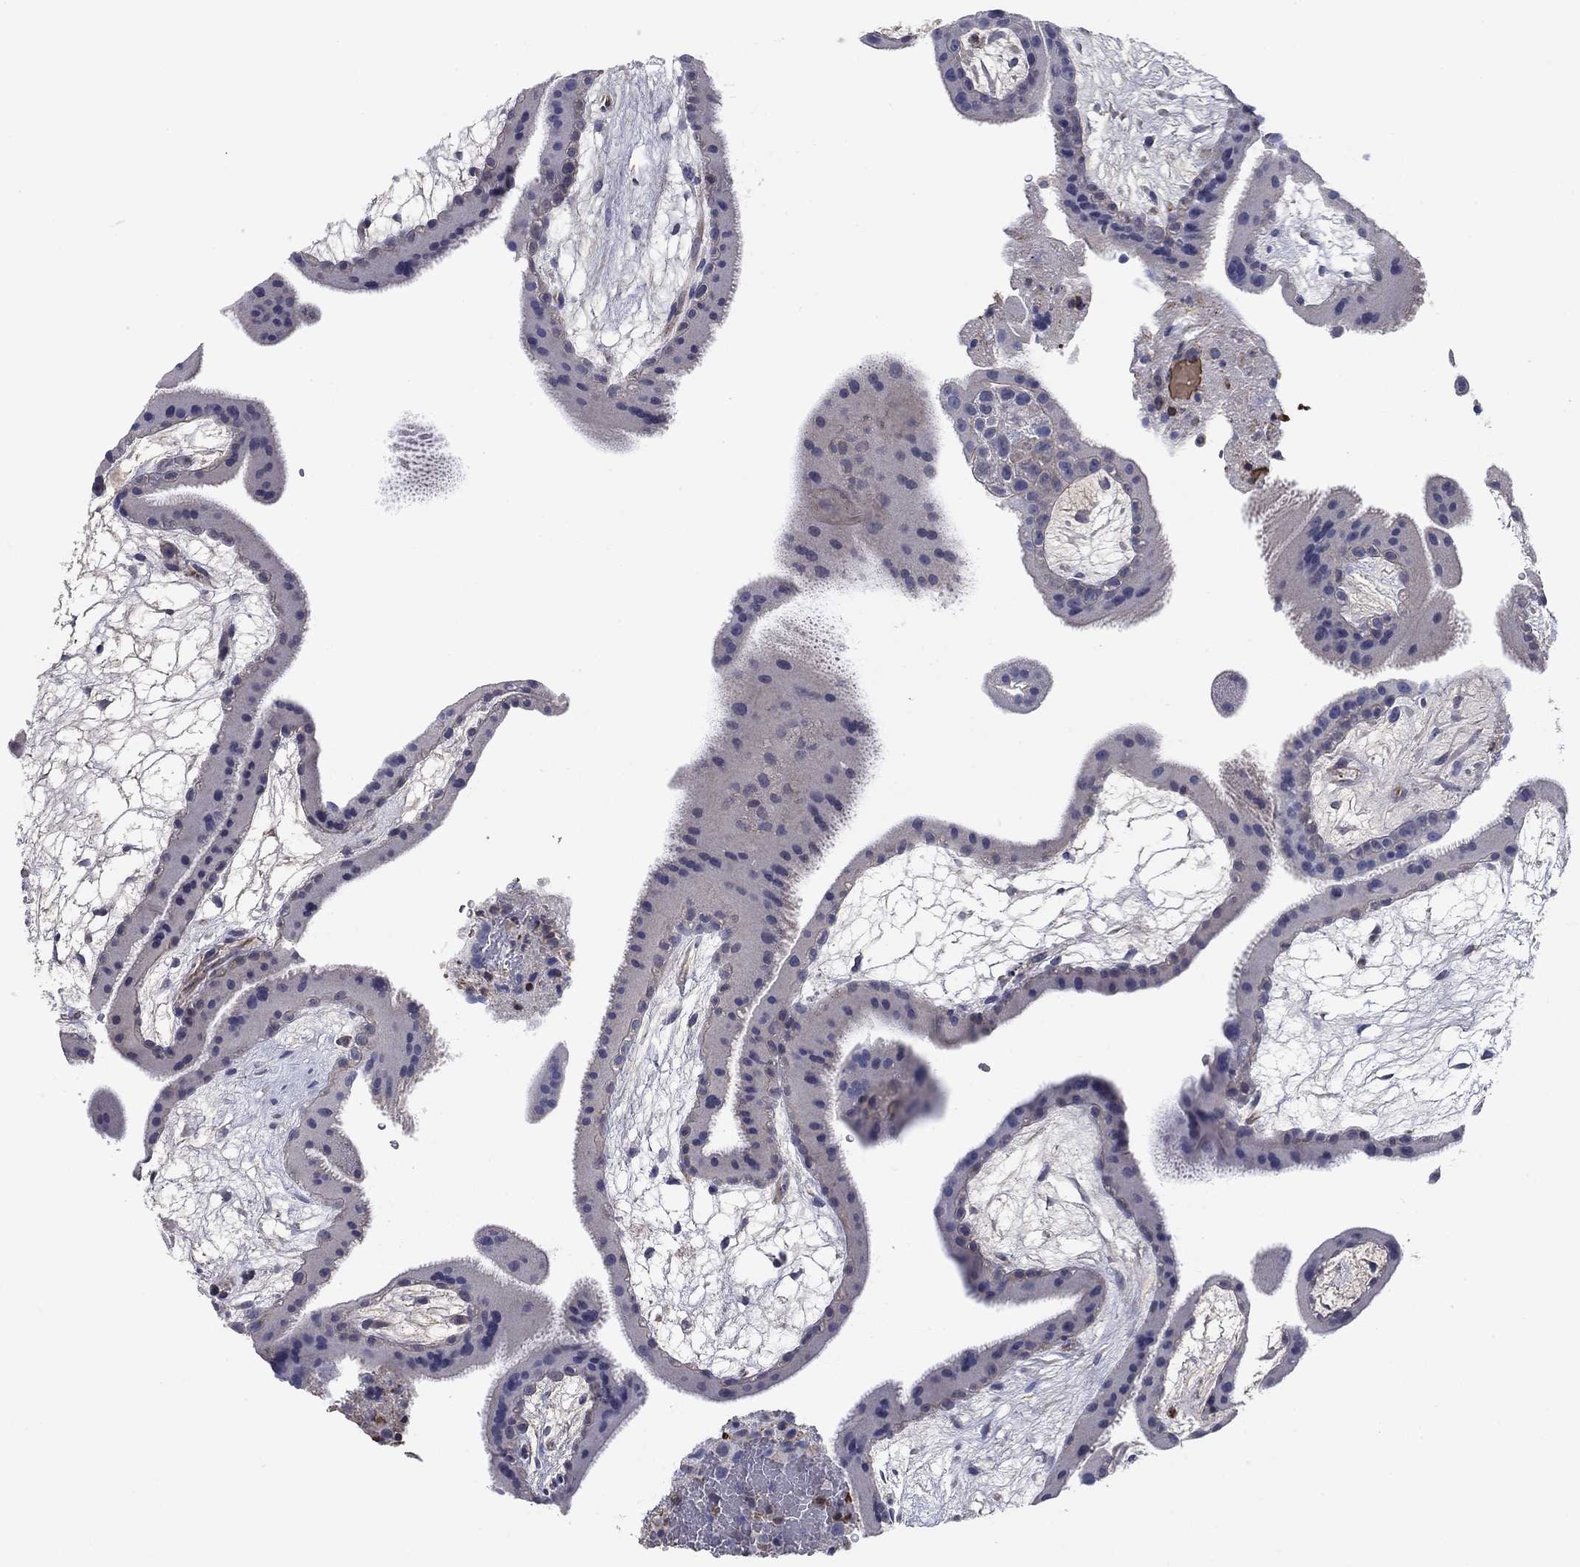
{"staining": {"intensity": "negative", "quantity": "none", "location": "none"}, "tissue": "placenta", "cell_type": "Decidual cells", "image_type": "normal", "snomed": [{"axis": "morphology", "description": "Normal tissue, NOS"}, {"axis": "topography", "description": "Placenta"}], "caption": "This histopathology image is of unremarkable placenta stained with immunohistochemistry (IHC) to label a protein in brown with the nuclei are counter-stained blue. There is no positivity in decidual cells.", "gene": "PSD4", "patient": {"sex": "female", "age": 19}}